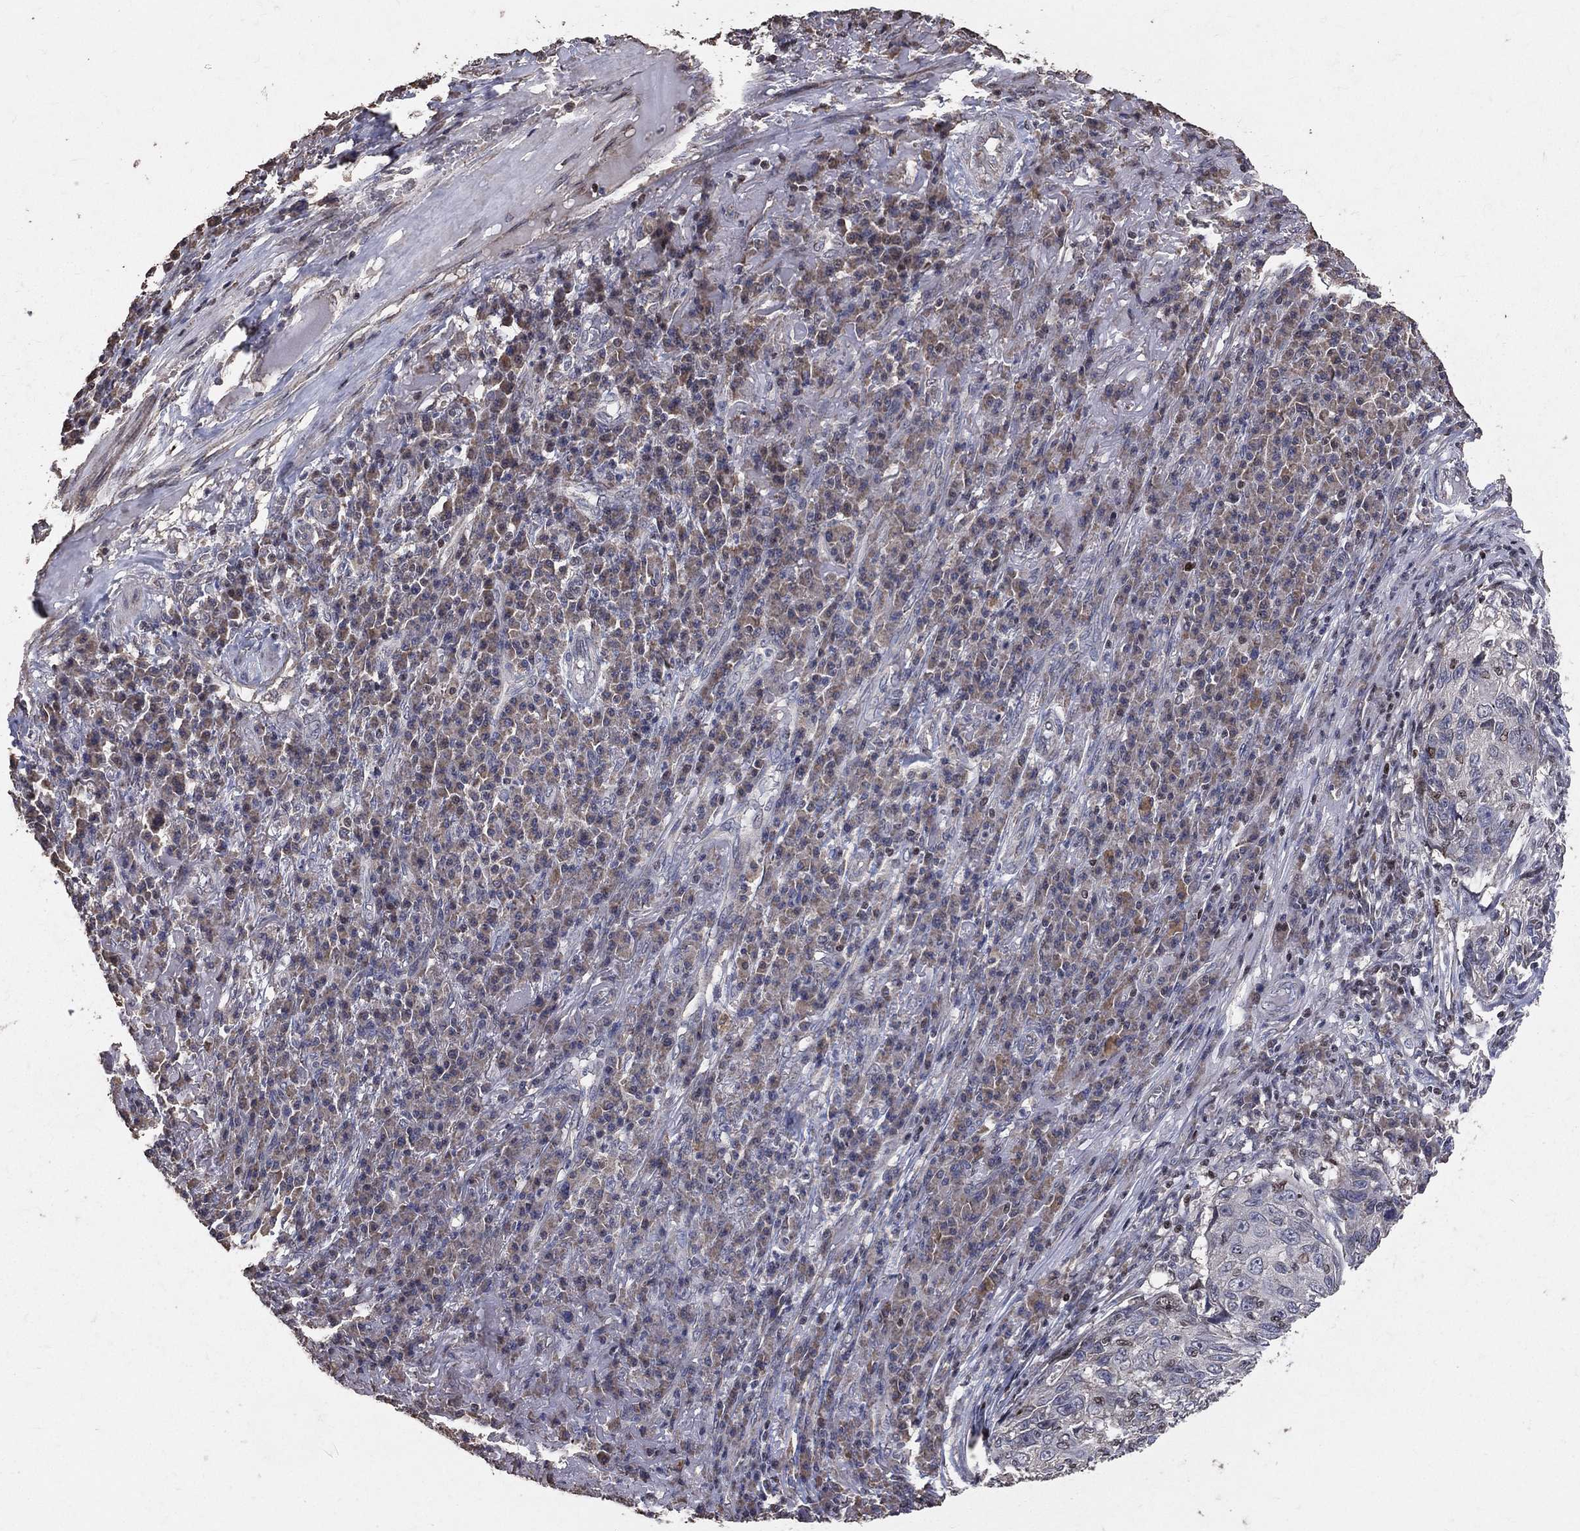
{"staining": {"intensity": "negative", "quantity": "none", "location": "none"}, "tissue": "skin cancer", "cell_type": "Tumor cells", "image_type": "cancer", "snomed": [{"axis": "morphology", "description": "Squamous cell carcinoma, NOS"}, {"axis": "topography", "description": "Skin"}], "caption": "Immunohistochemistry (IHC) photomicrograph of squamous cell carcinoma (skin) stained for a protein (brown), which demonstrates no expression in tumor cells. (Stains: DAB (3,3'-diaminobenzidine) immunohistochemistry with hematoxylin counter stain, Microscopy: brightfield microscopy at high magnification).", "gene": "LY6K", "patient": {"sex": "male", "age": 92}}